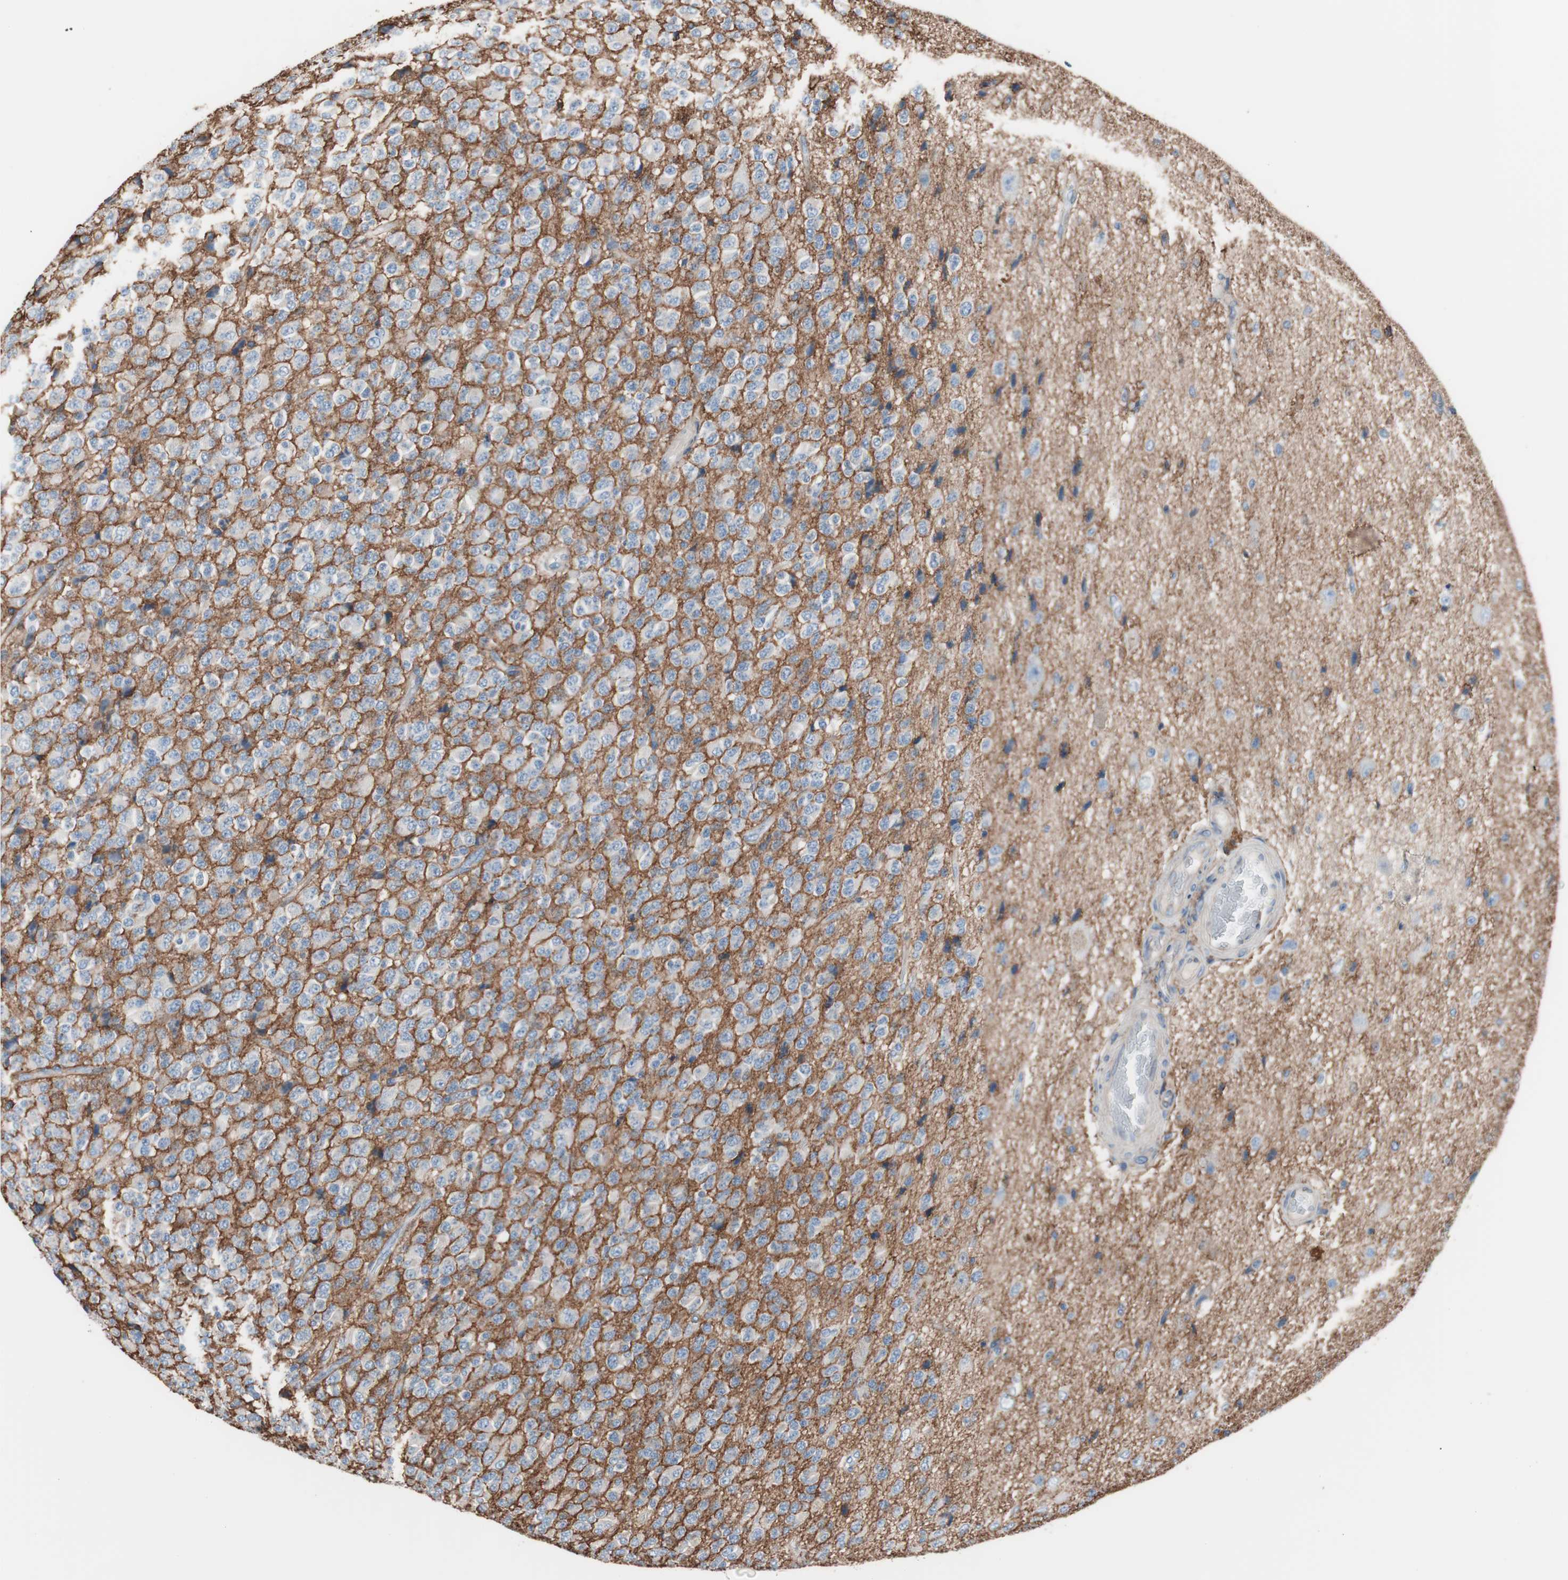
{"staining": {"intensity": "negative", "quantity": "none", "location": "none"}, "tissue": "glioma", "cell_type": "Tumor cells", "image_type": "cancer", "snomed": [{"axis": "morphology", "description": "Glioma, malignant, High grade"}, {"axis": "topography", "description": "pancreas cauda"}], "caption": "Protein analysis of malignant glioma (high-grade) exhibits no significant expression in tumor cells.", "gene": "CD81", "patient": {"sex": "male", "age": 60}}